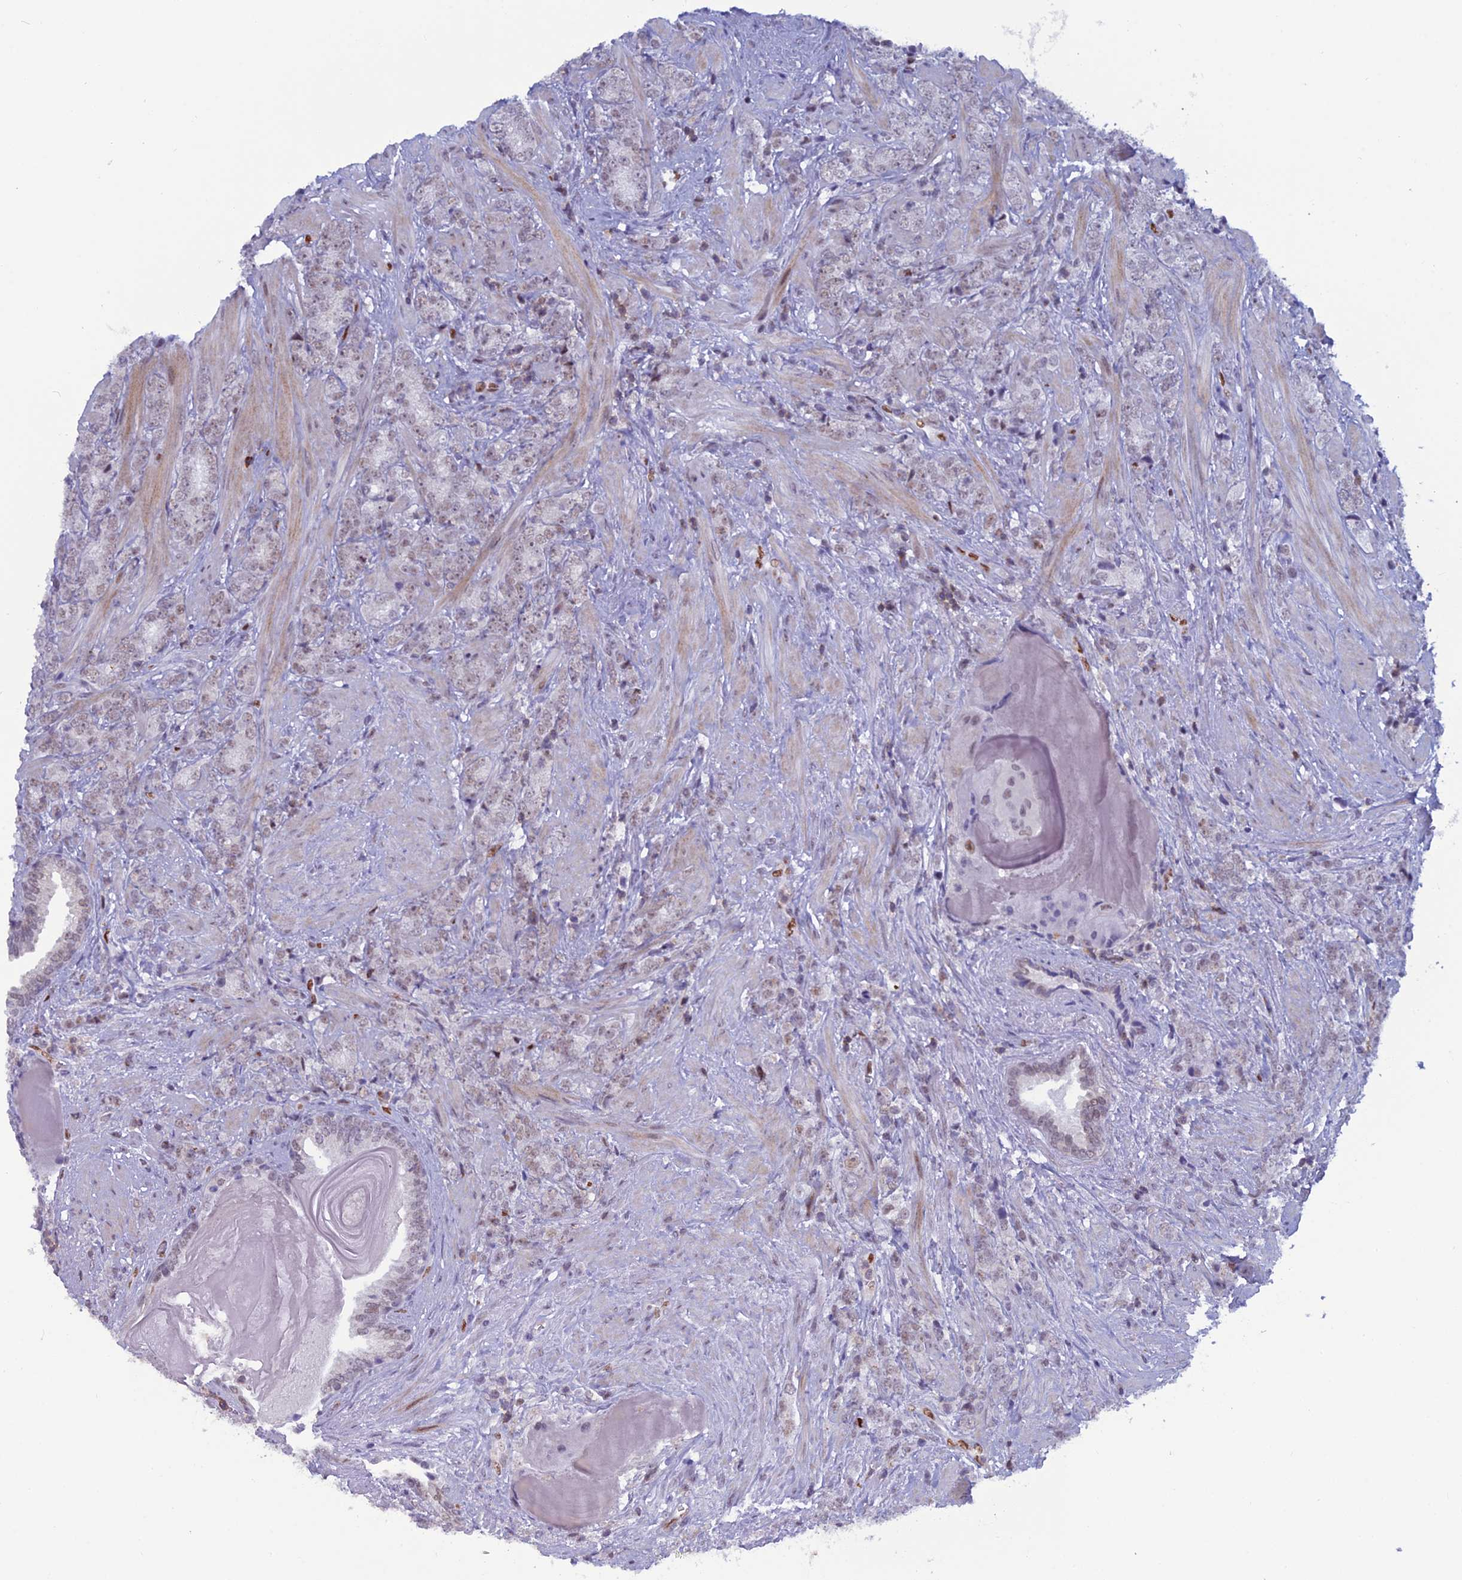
{"staining": {"intensity": "weak", "quantity": ">75%", "location": "nuclear"}, "tissue": "prostate cancer", "cell_type": "Tumor cells", "image_type": "cancer", "snomed": [{"axis": "morphology", "description": "Adenocarcinoma, High grade"}, {"axis": "topography", "description": "Prostate"}], "caption": "About >75% of tumor cells in prostate cancer reveal weak nuclear protein positivity as visualized by brown immunohistochemical staining.", "gene": "NOL4L", "patient": {"sex": "male", "age": 64}}